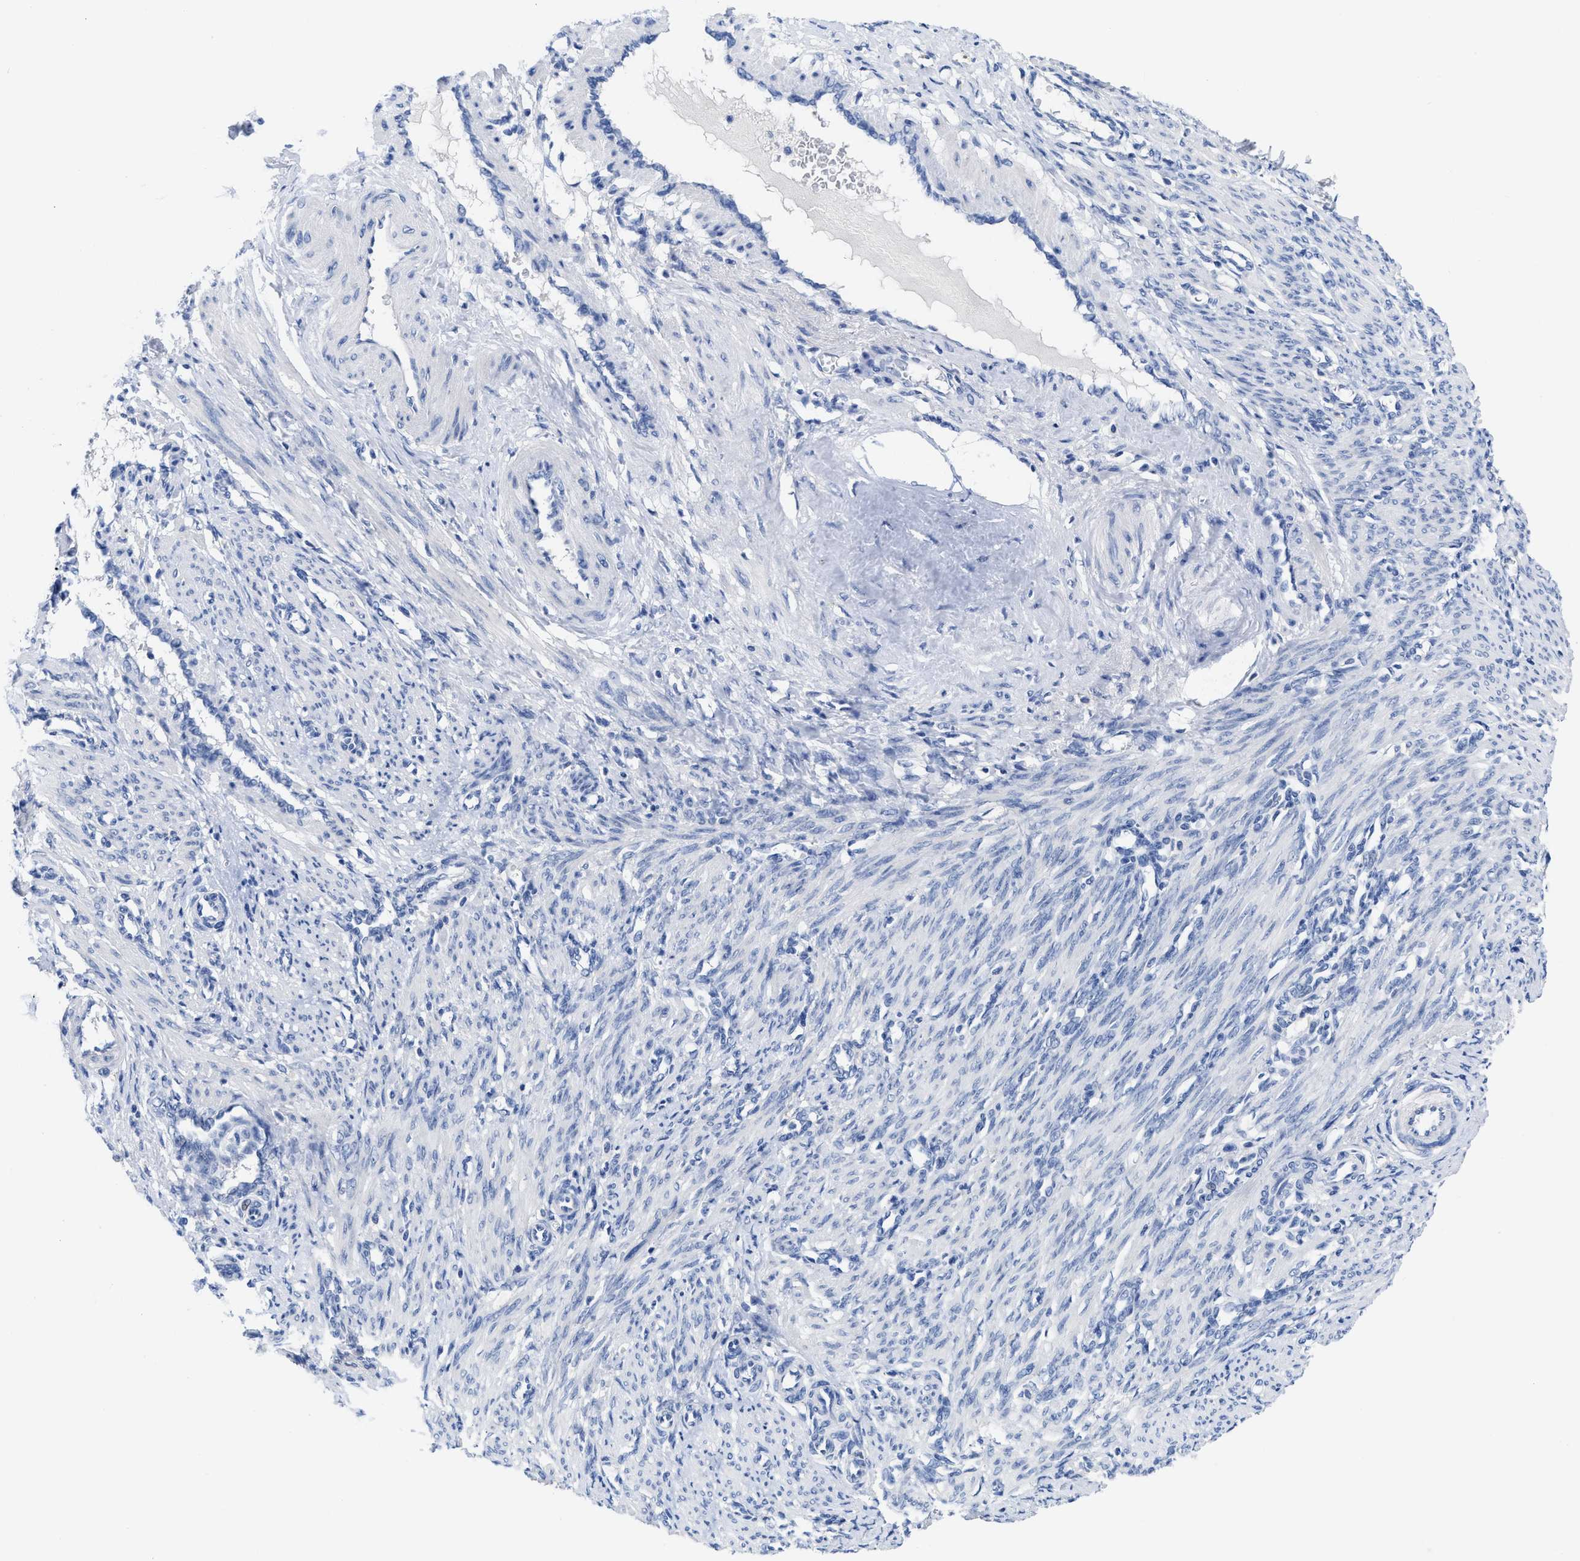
{"staining": {"intensity": "negative", "quantity": "none", "location": "none"}, "tissue": "smooth muscle", "cell_type": "Smooth muscle cells", "image_type": "normal", "snomed": [{"axis": "morphology", "description": "Normal tissue, NOS"}, {"axis": "topography", "description": "Endometrium"}], "caption": "Smooth muscle cells show no significant protein expression in unremarkable smooth muscle. (DAB (3,3'-diaminobenzidine) IHC visualized using brightfield microscopy, high magnification).", "gene": "PYY", "patient": {"sex": "female", "age": 33}}